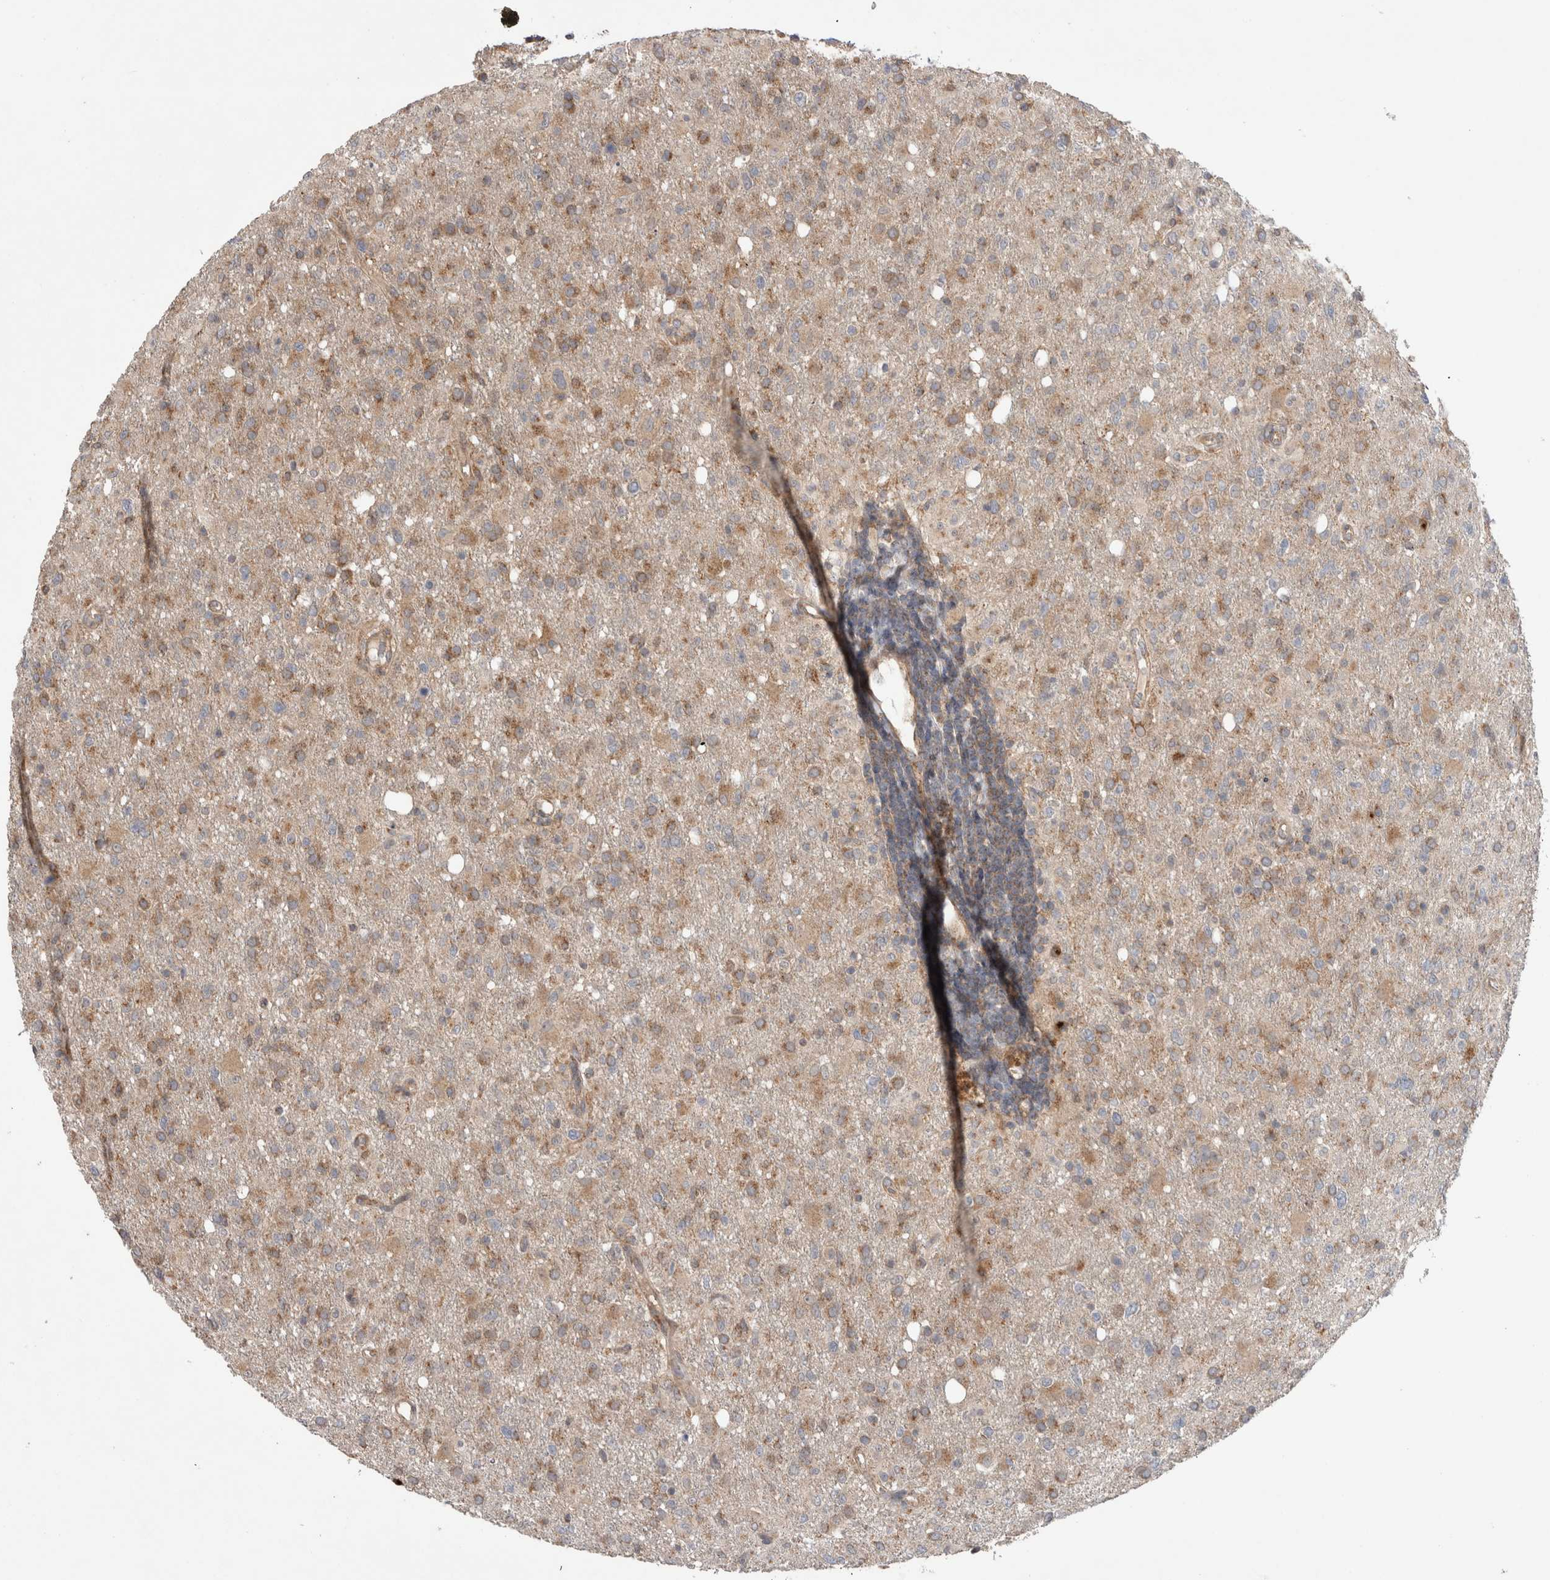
{"staining": {"intensity": "moderate", "quantity": ">75%", "location": "cytoplasmic/membranous"}, "tissue": "glioma", "cell_type": "Tumor cells", "image_type": "cancer", "snomed": [{"axis": "morphology", "description": "Glioma, malignant, High grade"}, {"axis": "topography", "description": "Brain"}], "caption": "Moderate cytoplasmic/membranous expression for a protein is present in approximately >75% of tumor cells of malignant glioma (high-grade) using IHC.", "gene": "TRIM5", "patient": {"sex": "female", "age": 57}}